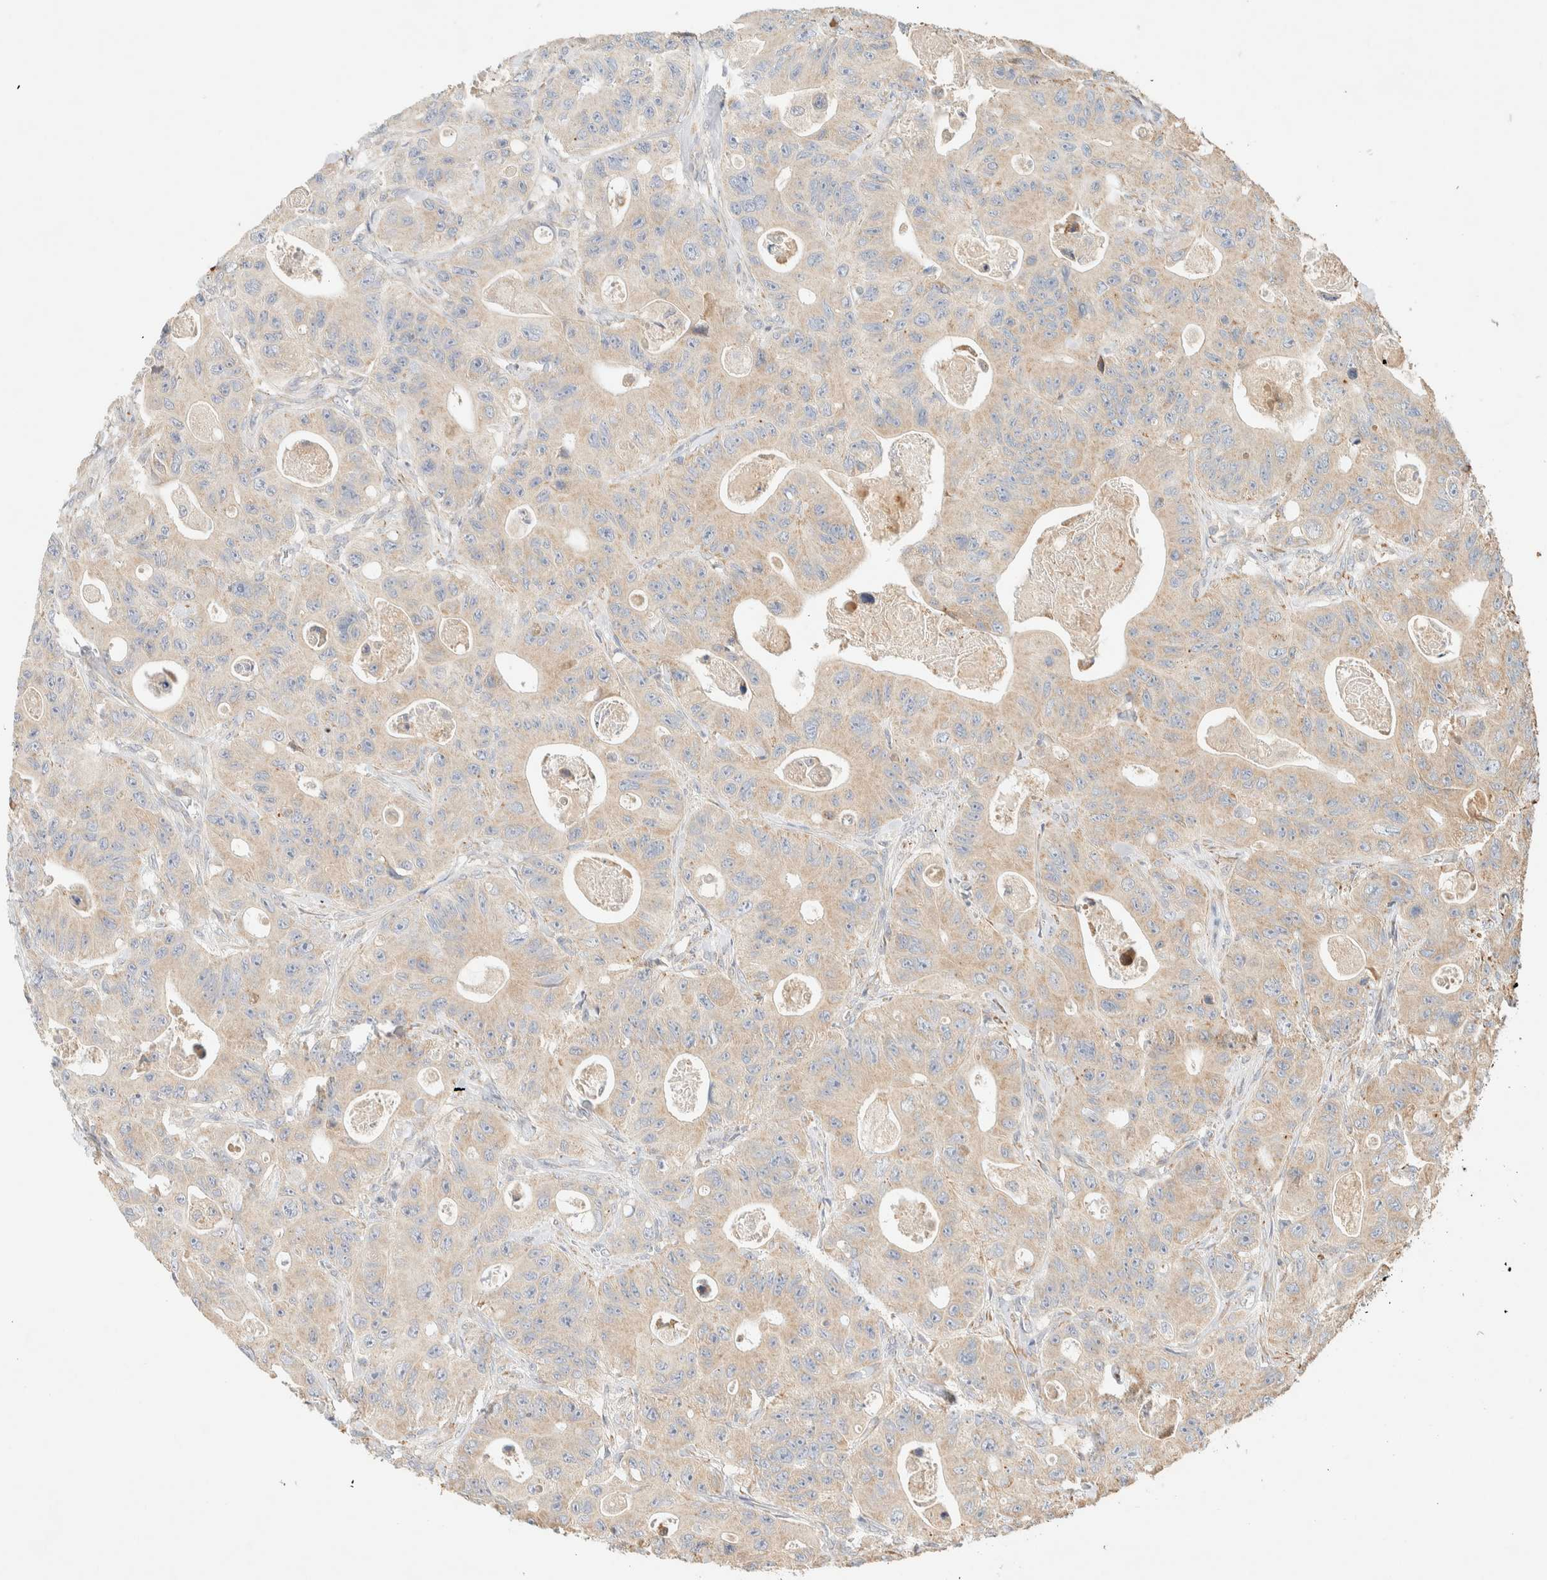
{"staining": {"intensity": "moderate", "quantity": ">75%", "location": "cytoplasmic/membranous"}, "tissue": "colorectal cancer", "cell_type": "Tumor cells", "image_type": "cancer", "snomed": [{"axis": "morphology", "description": "Adenocarcinoma, NOS"}, {"axis": "topography", "description": "Colon"}], "caption": "High-power microscopy captured an immunohistochemistry histopathology image of adenocarcinoma (colorectal), revealing moderate cytoplasmic/membranous positivity in about >75% of tumor cells.", "gene": "TTC3", "patient": {"sex": "female", "age": 46}}